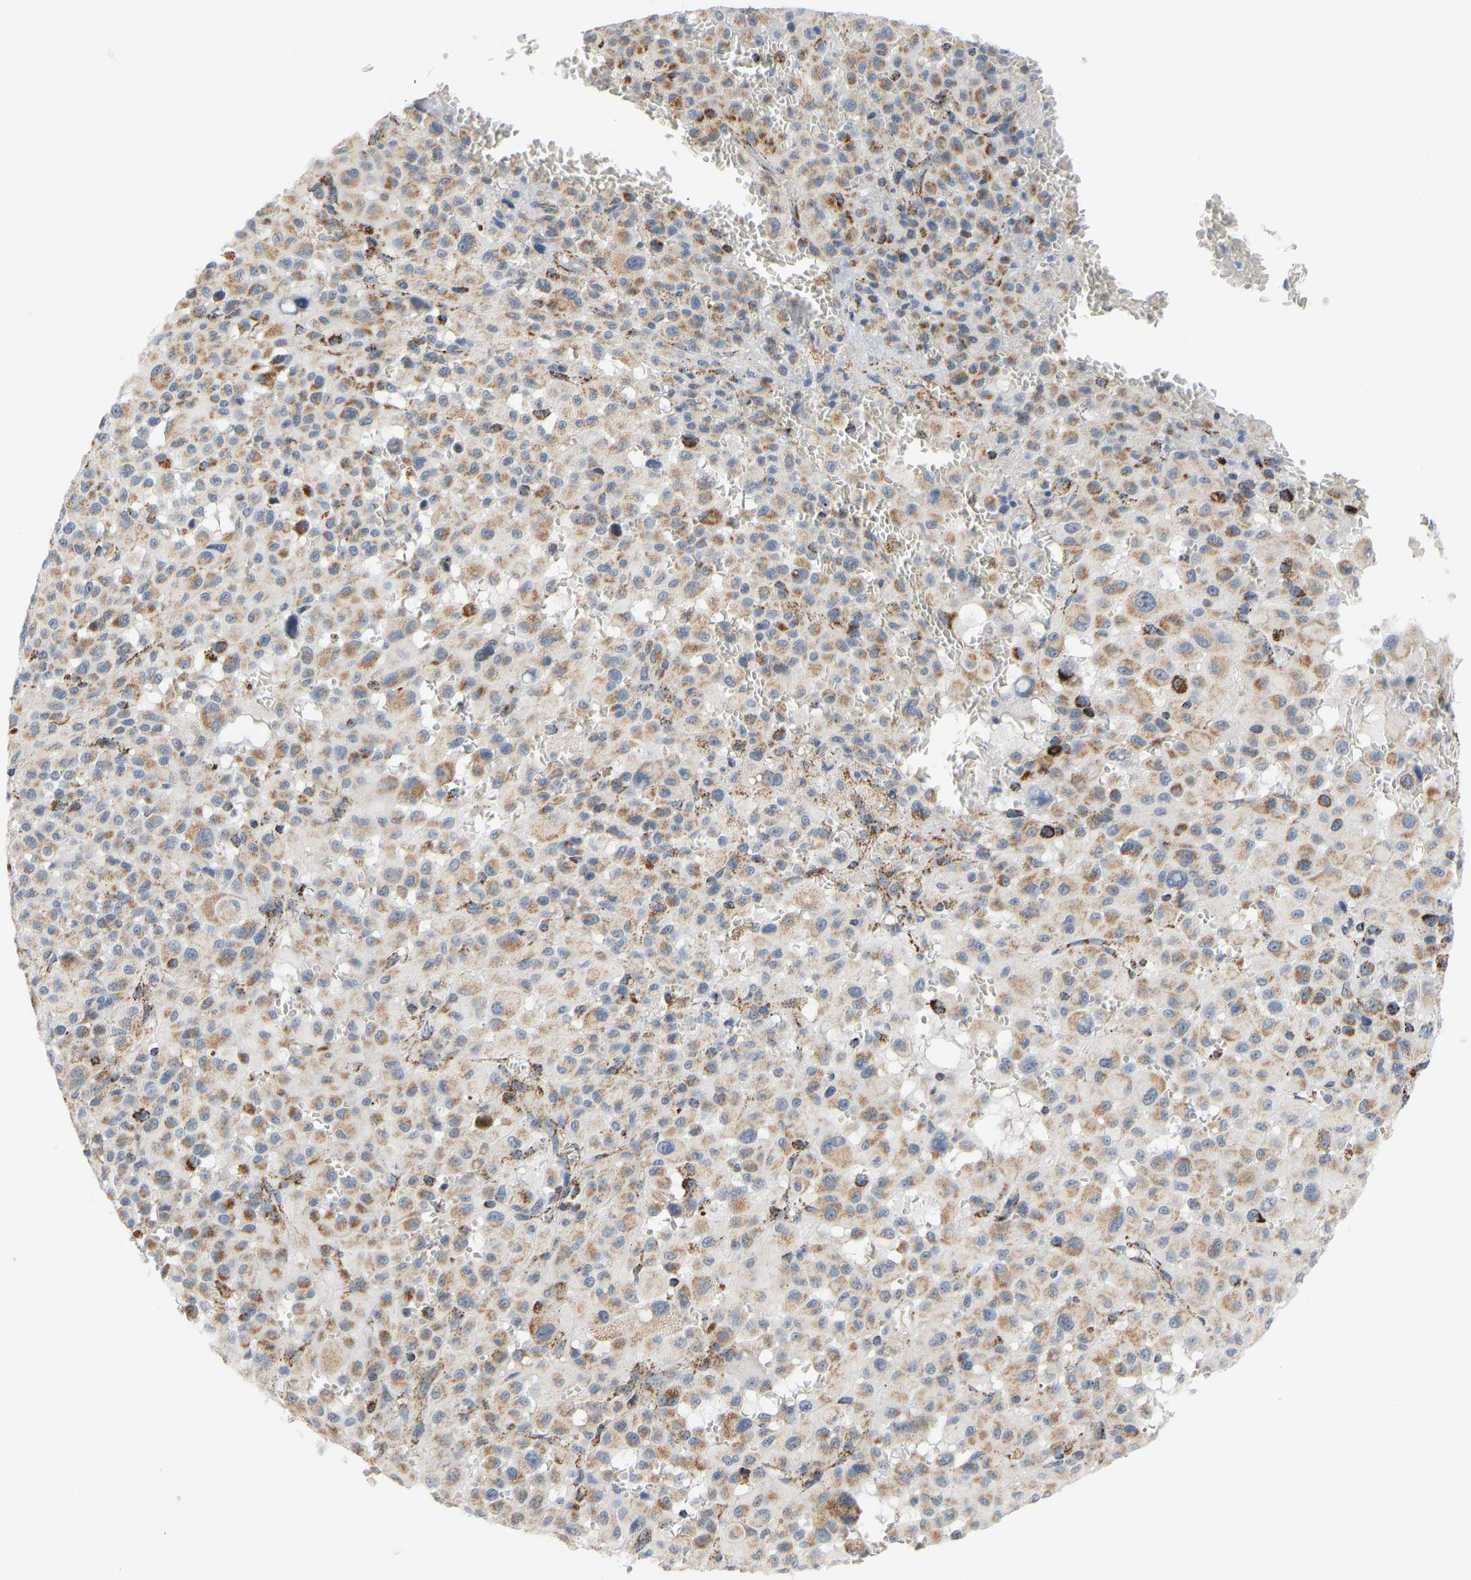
{"staining": {"intensity": "moderate", "quantity": ">75%", "location": "cytoplasmic/membranous"}, "tissue": "melanoma", "cell_type": "Tumor cells", "image_type": "cancer", "snomed": [{"axis": "morphology", "description": "Malignant melanoma, Metastatic site"}, {"axis": "topography", "description": "Skin"}], "caption": "Melanoma tissue displays moderate cytoplasmic/membranous expression in approximately >75% of tumor cells", "gene": "GPSM2", "patient": {"sex": "female", "age": 74}}